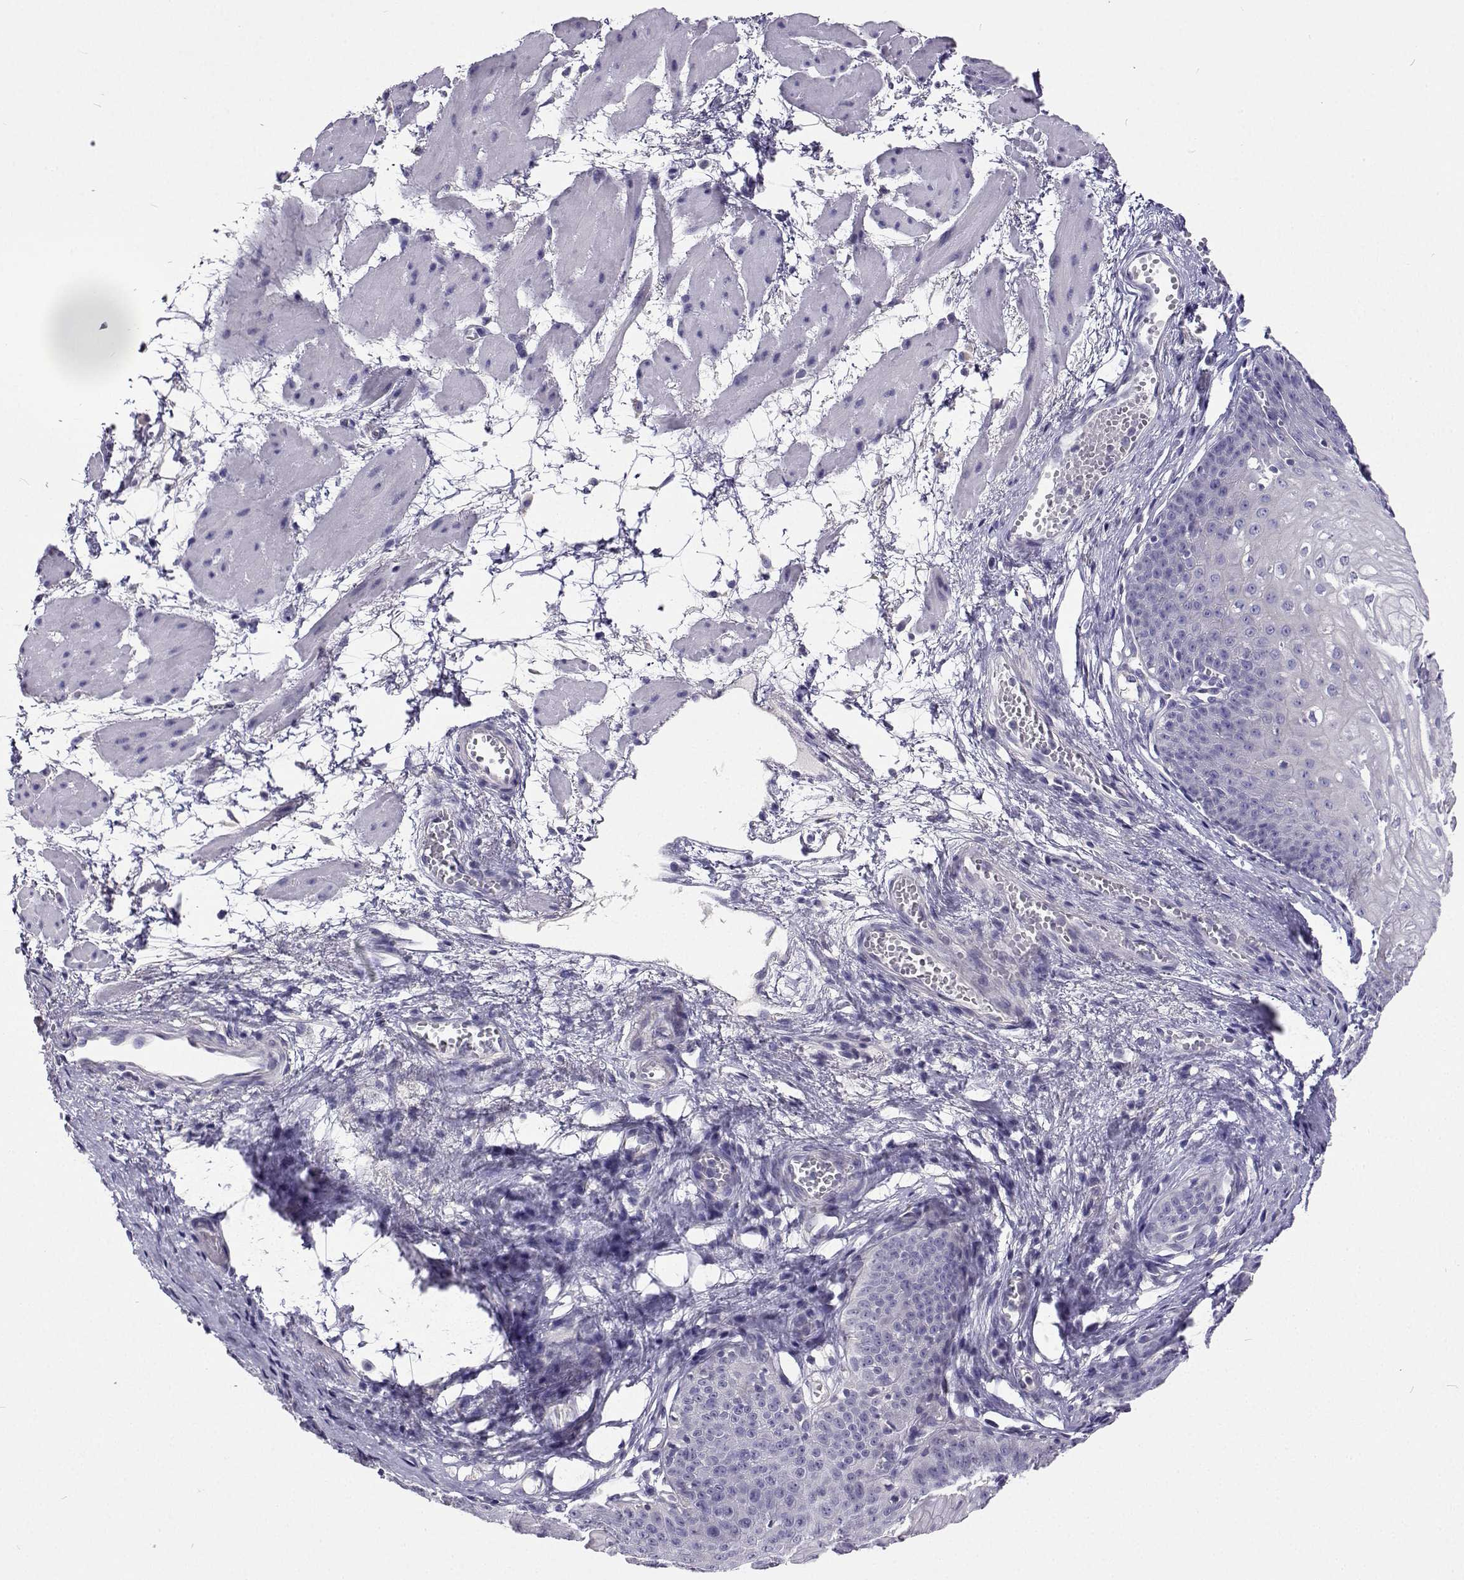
{"staining": {"intensity": "negative", "quantity": "none", "location": "none"}, "tissue": "esophagus", "cell_type": "Squamous epithelial cells", "image_type": "normal", "snomed": [{"axis": "morphology", "description": "Normal tissue, NOS"}, {"axis": "topography", "description": "Esophagus"}], "caption": "The micrograph displays no staining of squamous epithelial cells in normal esophagus.", "gene": "LHFPL7", "patient": {"sex": "male", "age": 71}}